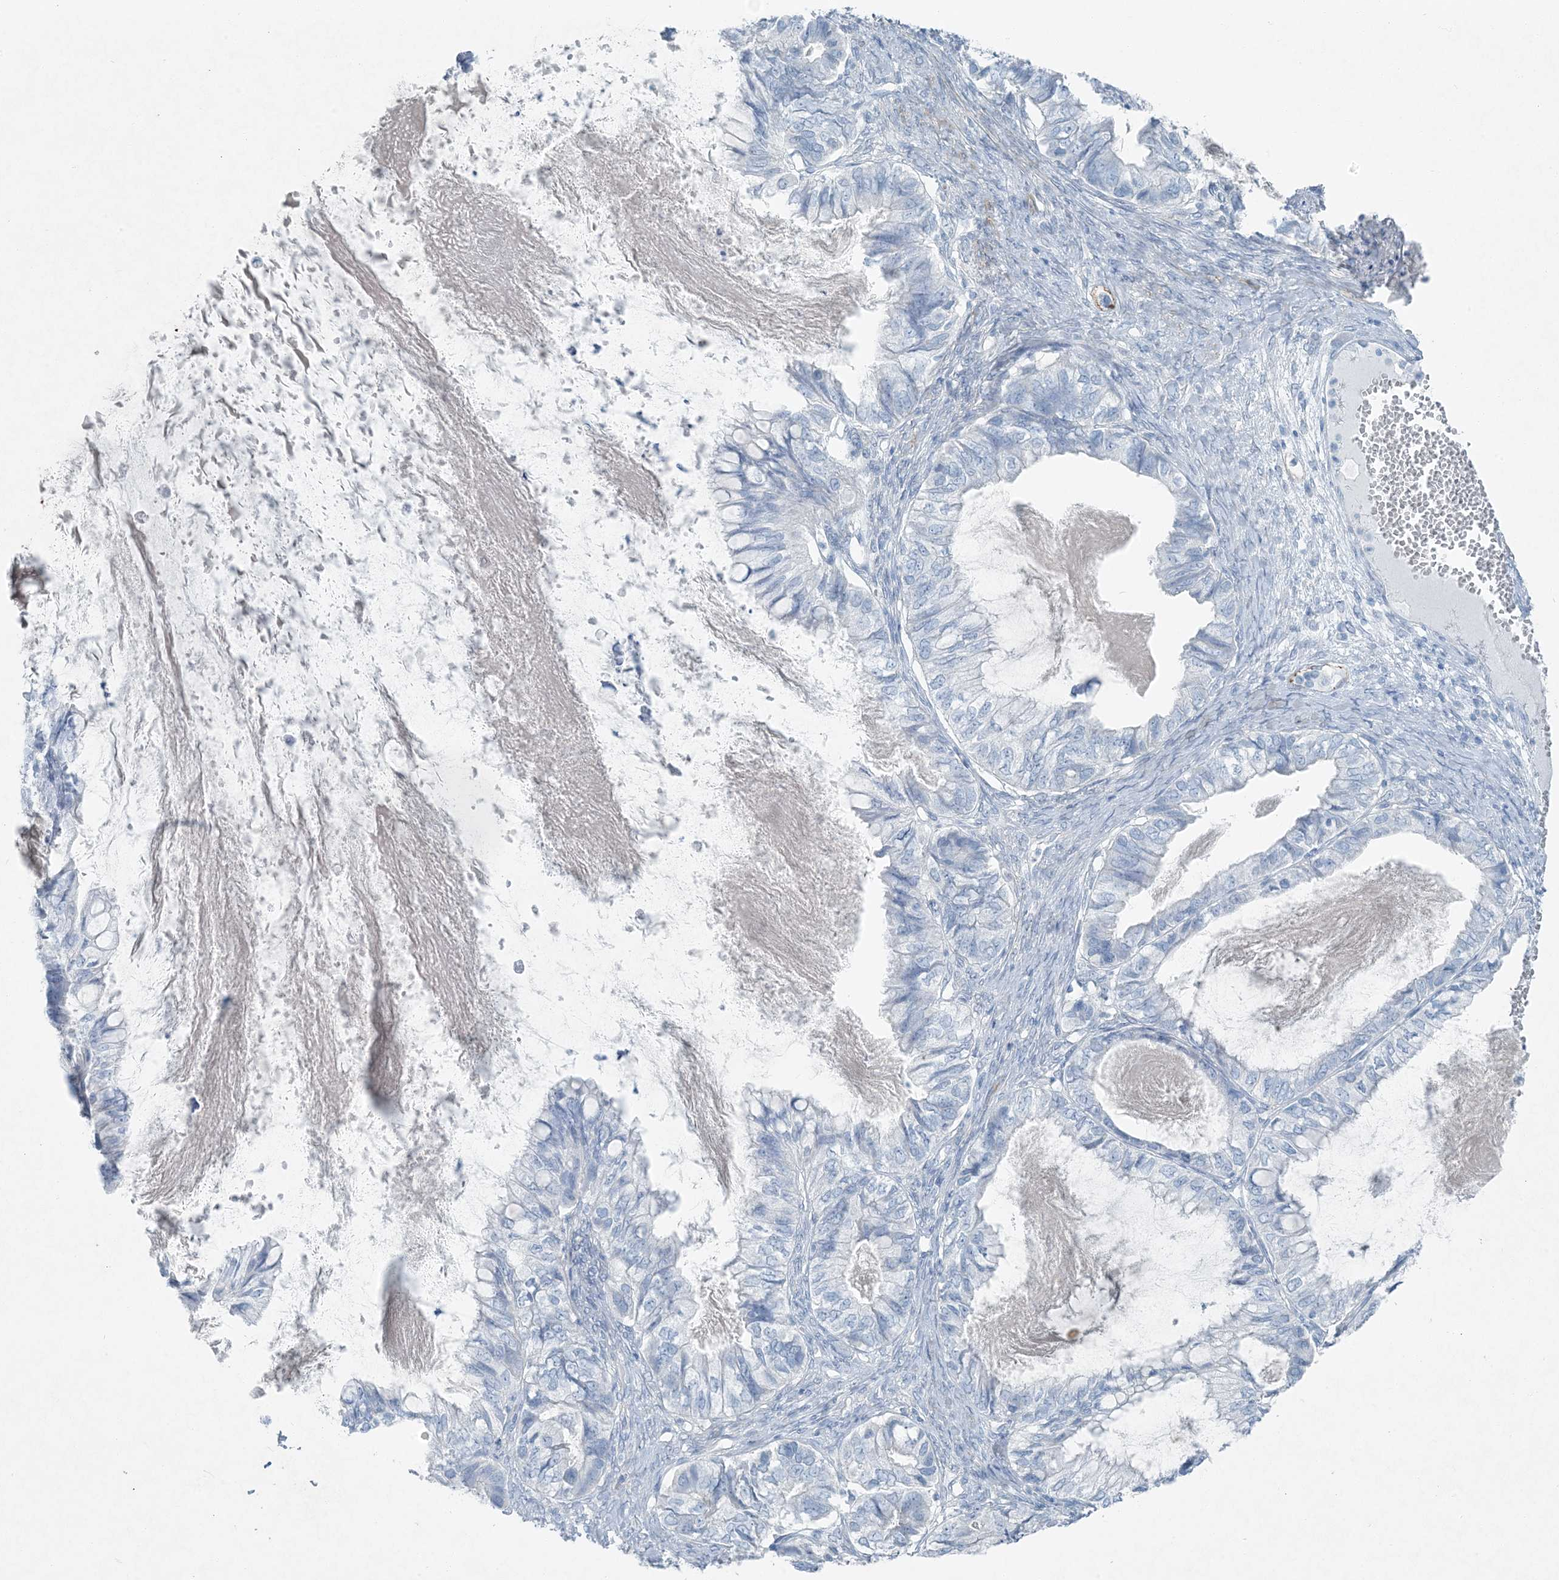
{"staining": {"intensity": "negative", "quantity": "none", "location": "none"}, "tissue": "ovarian cancer", "cell_type": "Tumor cells", "image_type": "cancer", "snomed": [{"axis": "morphology", "description": "Cystadenocarcinoma, mucinous, NOS"}, {"axis": "topography", "description": "Ovary"}], "caption": "Immunohistochemistry micrograph of ovarian cancer stained for a protein (brown), which displays no positivity in tumor cells. (DAB (3,3'-diaminobenzidine) immunohistochemistry with hematoxylin counter stain).", "gene": "PGM5", "patient": {"sex": "female", "age": 80}}